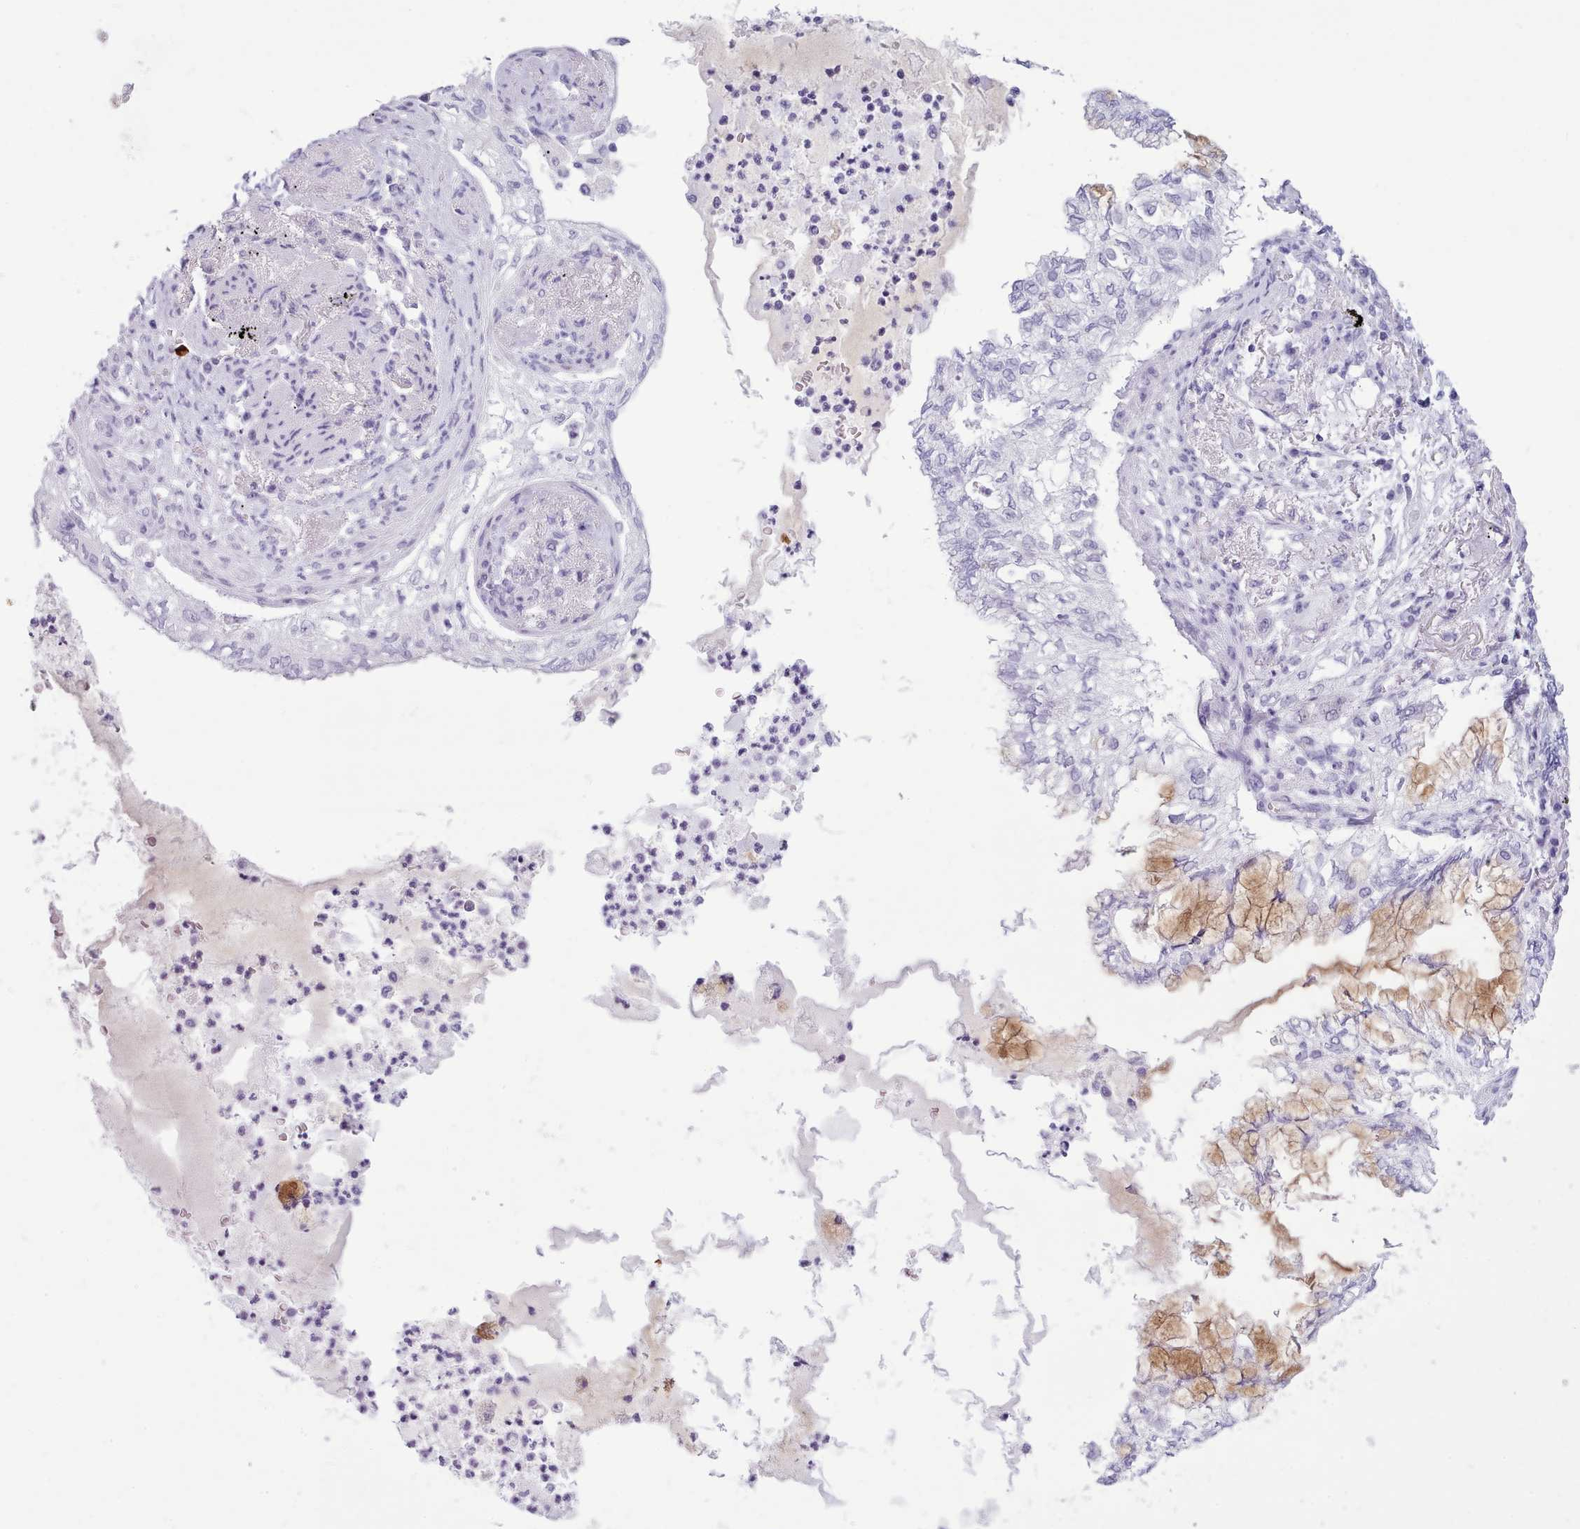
{"staining": {"intensity": "negative", "quantity": "none", "location": "none"}, "tissue": "lung cancer", "cell_type": "Tumor cells", "image_type": "cancer", "snomed": [{"axis": "morphology", "description": "Adenocarcinoma, NOS"}, {"axis": "topography", "description": "Lung"}], "caption": "Human lung adenocarcinoma stained for a protein using IHC displays no staining in tumor cells.", "gene": "FBXO48", "patient": {"sex": "female", "age": 70}}